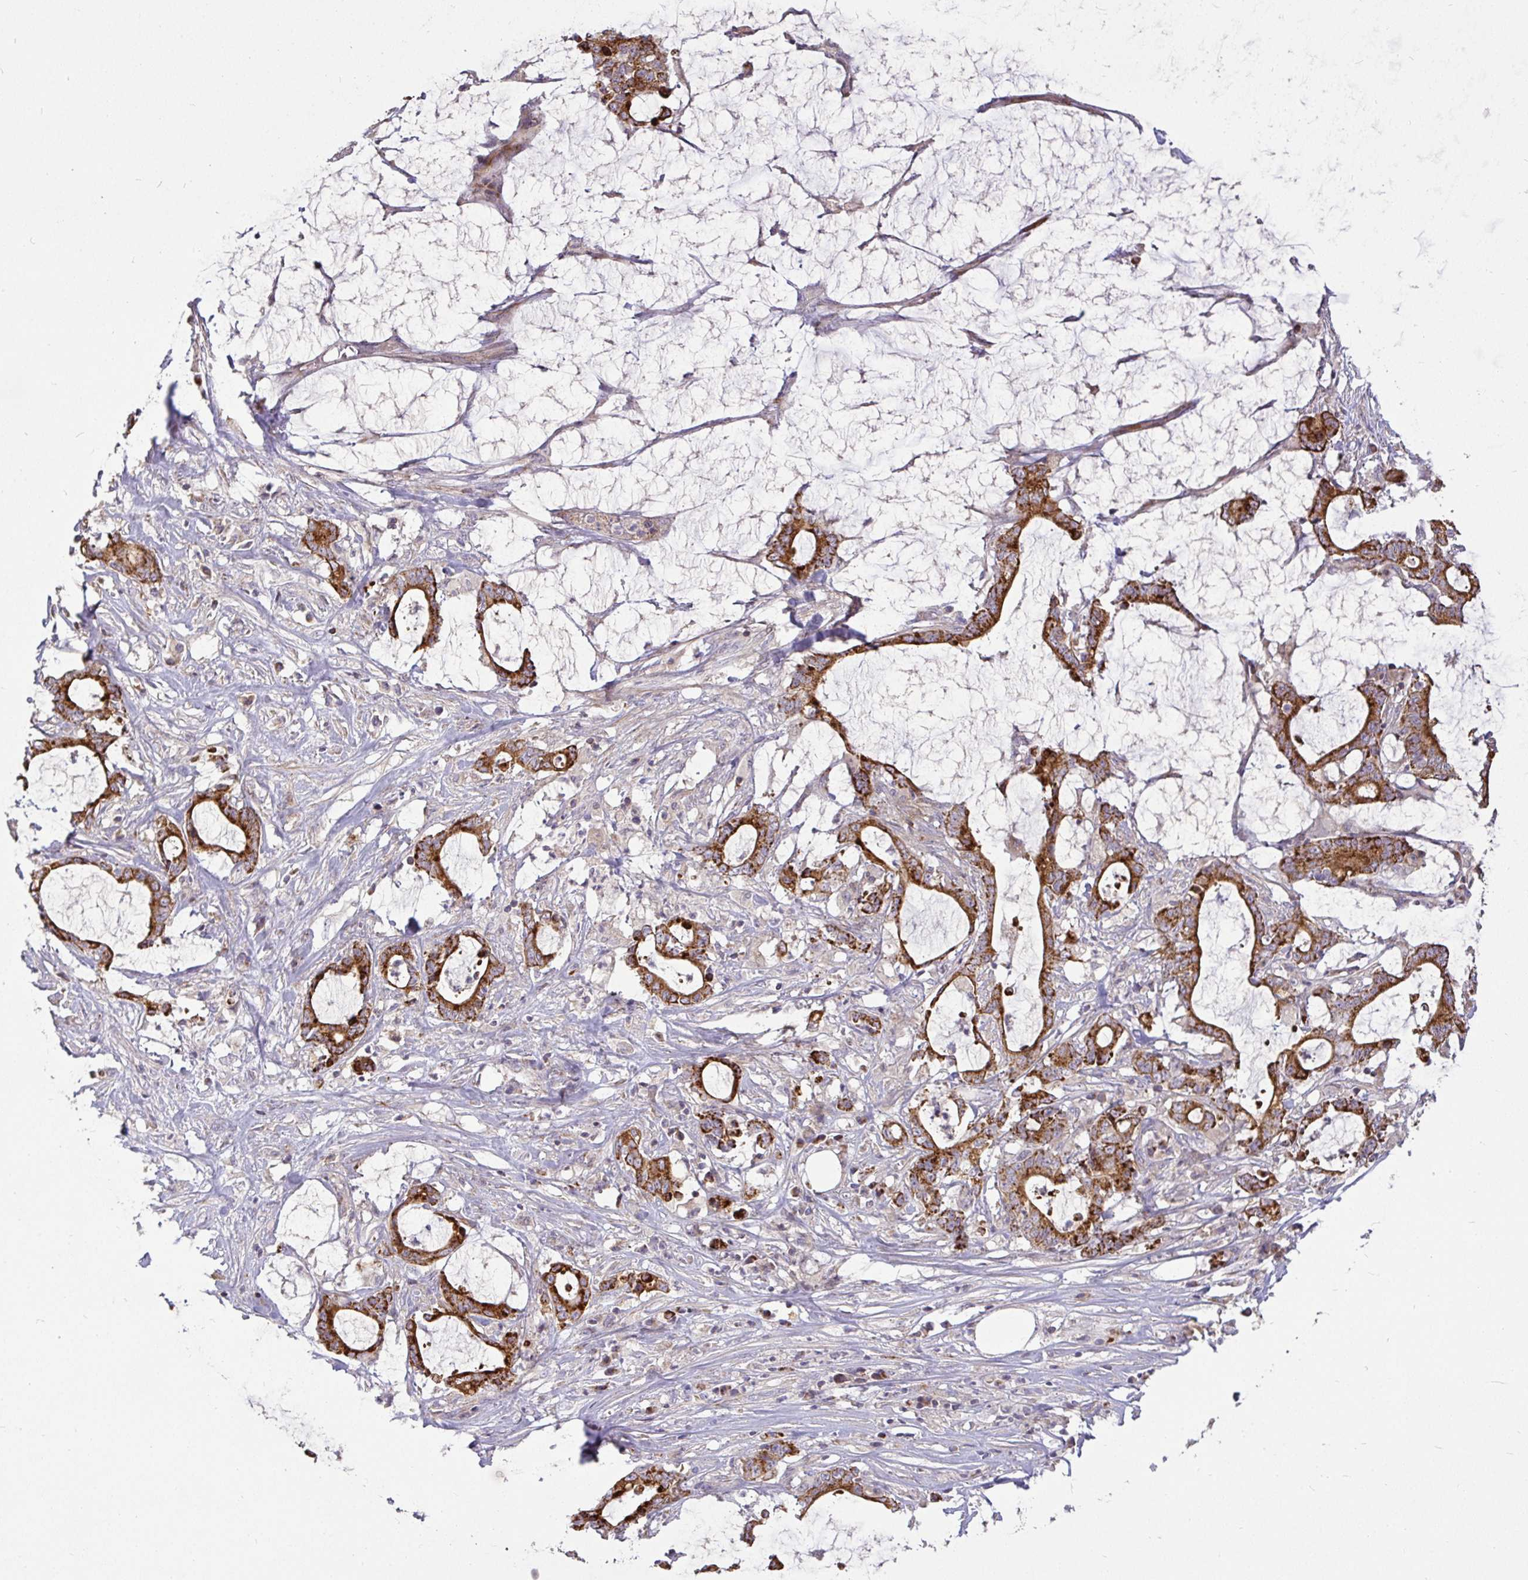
{"staining": {"intensity": "strong", "quantity": ">75%", "location": "cytoplasmic/membranous"}, "tissue": "stomach cancer", "cell_type": "Tumor cells", "image_type": "cancer", "snomed": [{"axis": "morphology", "description": "Adenocarcinoma, NOS"}, {"axis": "topography", "description": "Stomach, upper"}], "caption": "Stomach cancer tissue exhibits strong cytoplasmic/membranous expression in approximately >75% of tumor cells, visualized by immunohistochemistry.", "gene": "STRIP1", "patient": {"sex": "male", "age": 68}}